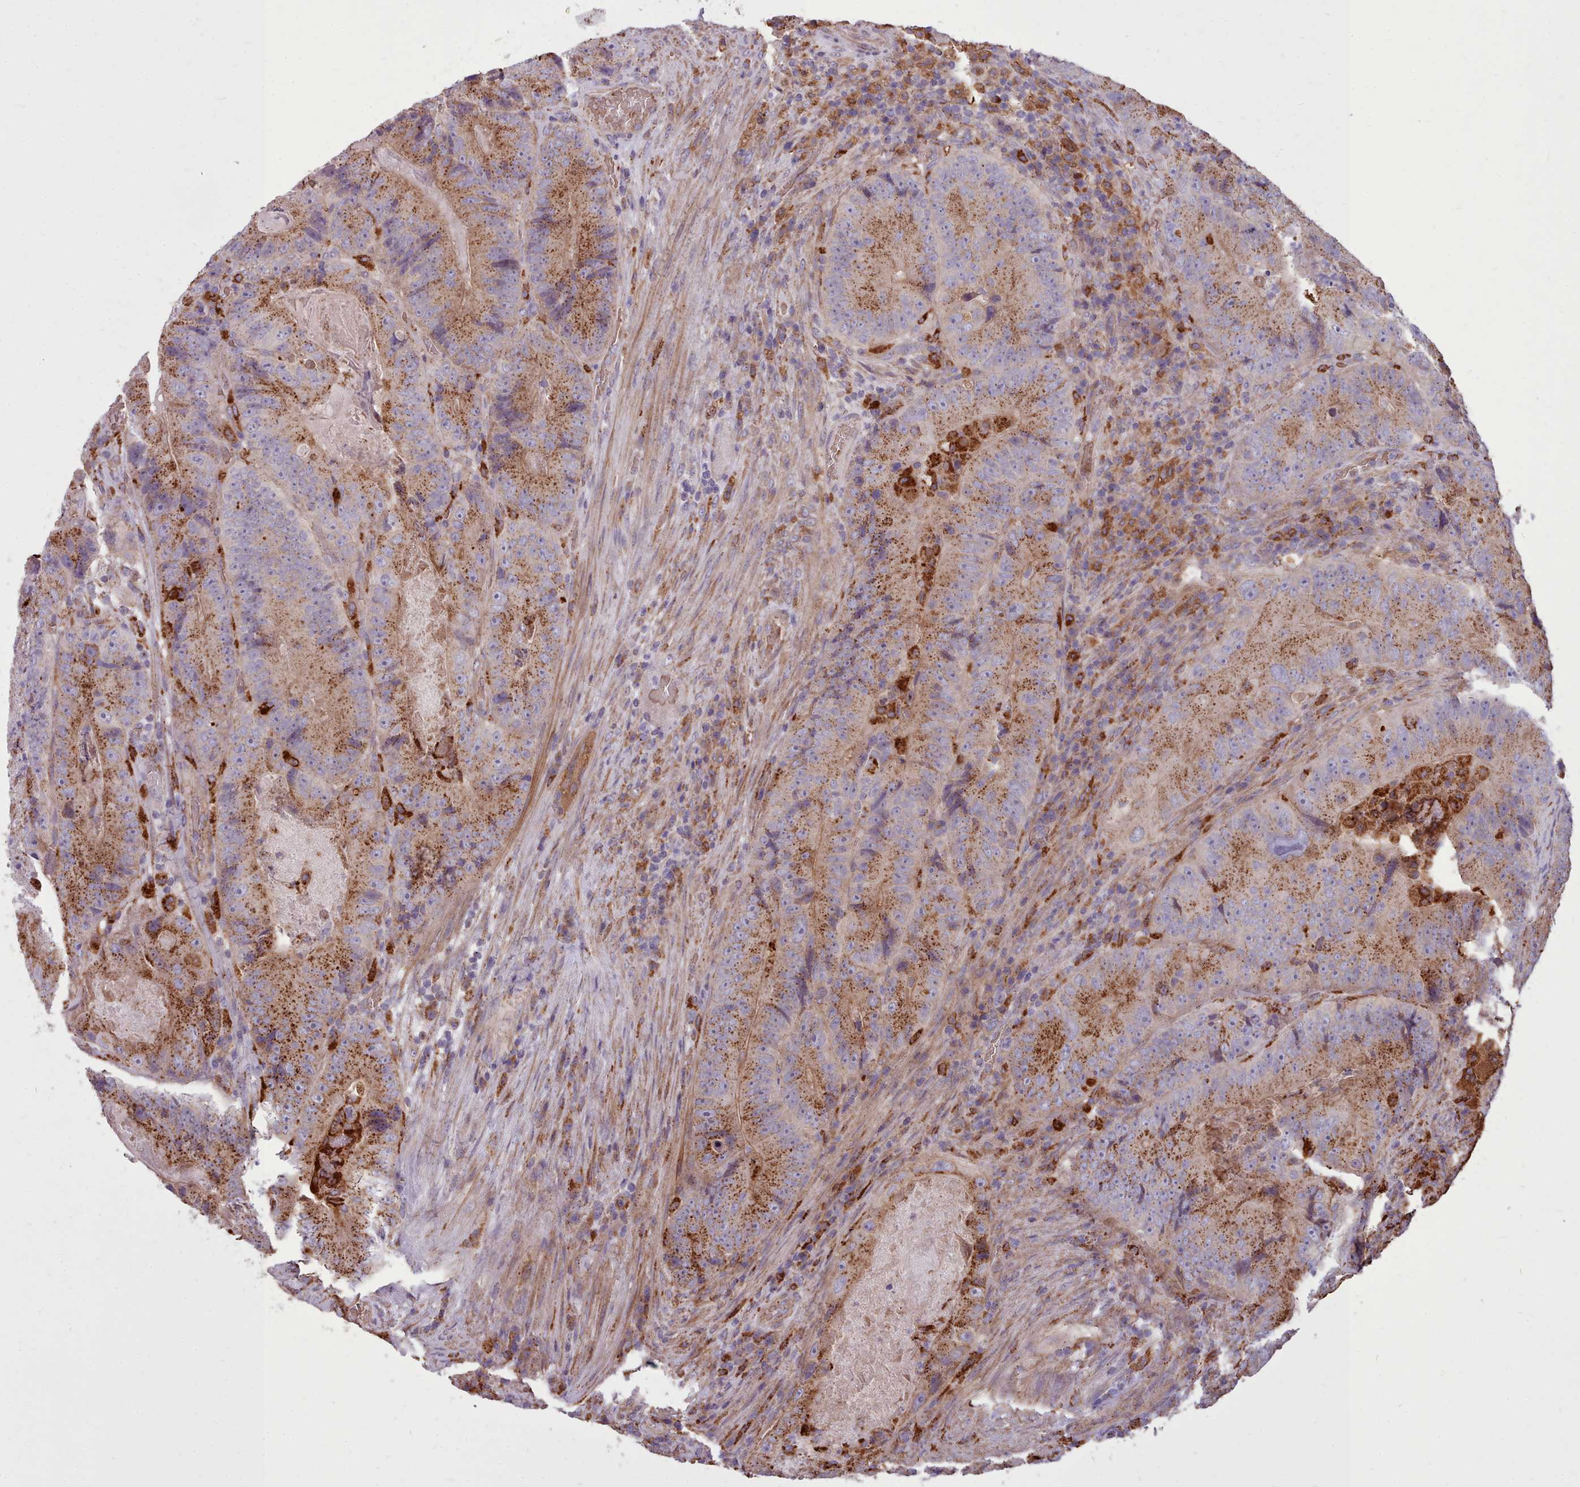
{"staining": {"intensity": "moderate", "quantity": ">75%", "location": "cytoplasmic/membranous"}, "tissue": "colorectal cancer", "cell_type": "Tumor cells", "image_type": "cancer", "snomed": [{"axis": "morphology", "description": "Adenocarcinoma, NOS"}, {"axis": "topography", "description": "Colon"}], "caption": "Moderate cytoplasmic/membranous staining is appreciated in about >75% of tumor cells in colorectal cancer. The staining was performed using DAB (3,3'-diaminobenzidine) to visualize the protein expression in brown, while the nuclei were stained in blue with hematoxylin (Magnification: 20x).", "gene": "PACSIN3", "patient": {"sex": "female", "age": 86}}